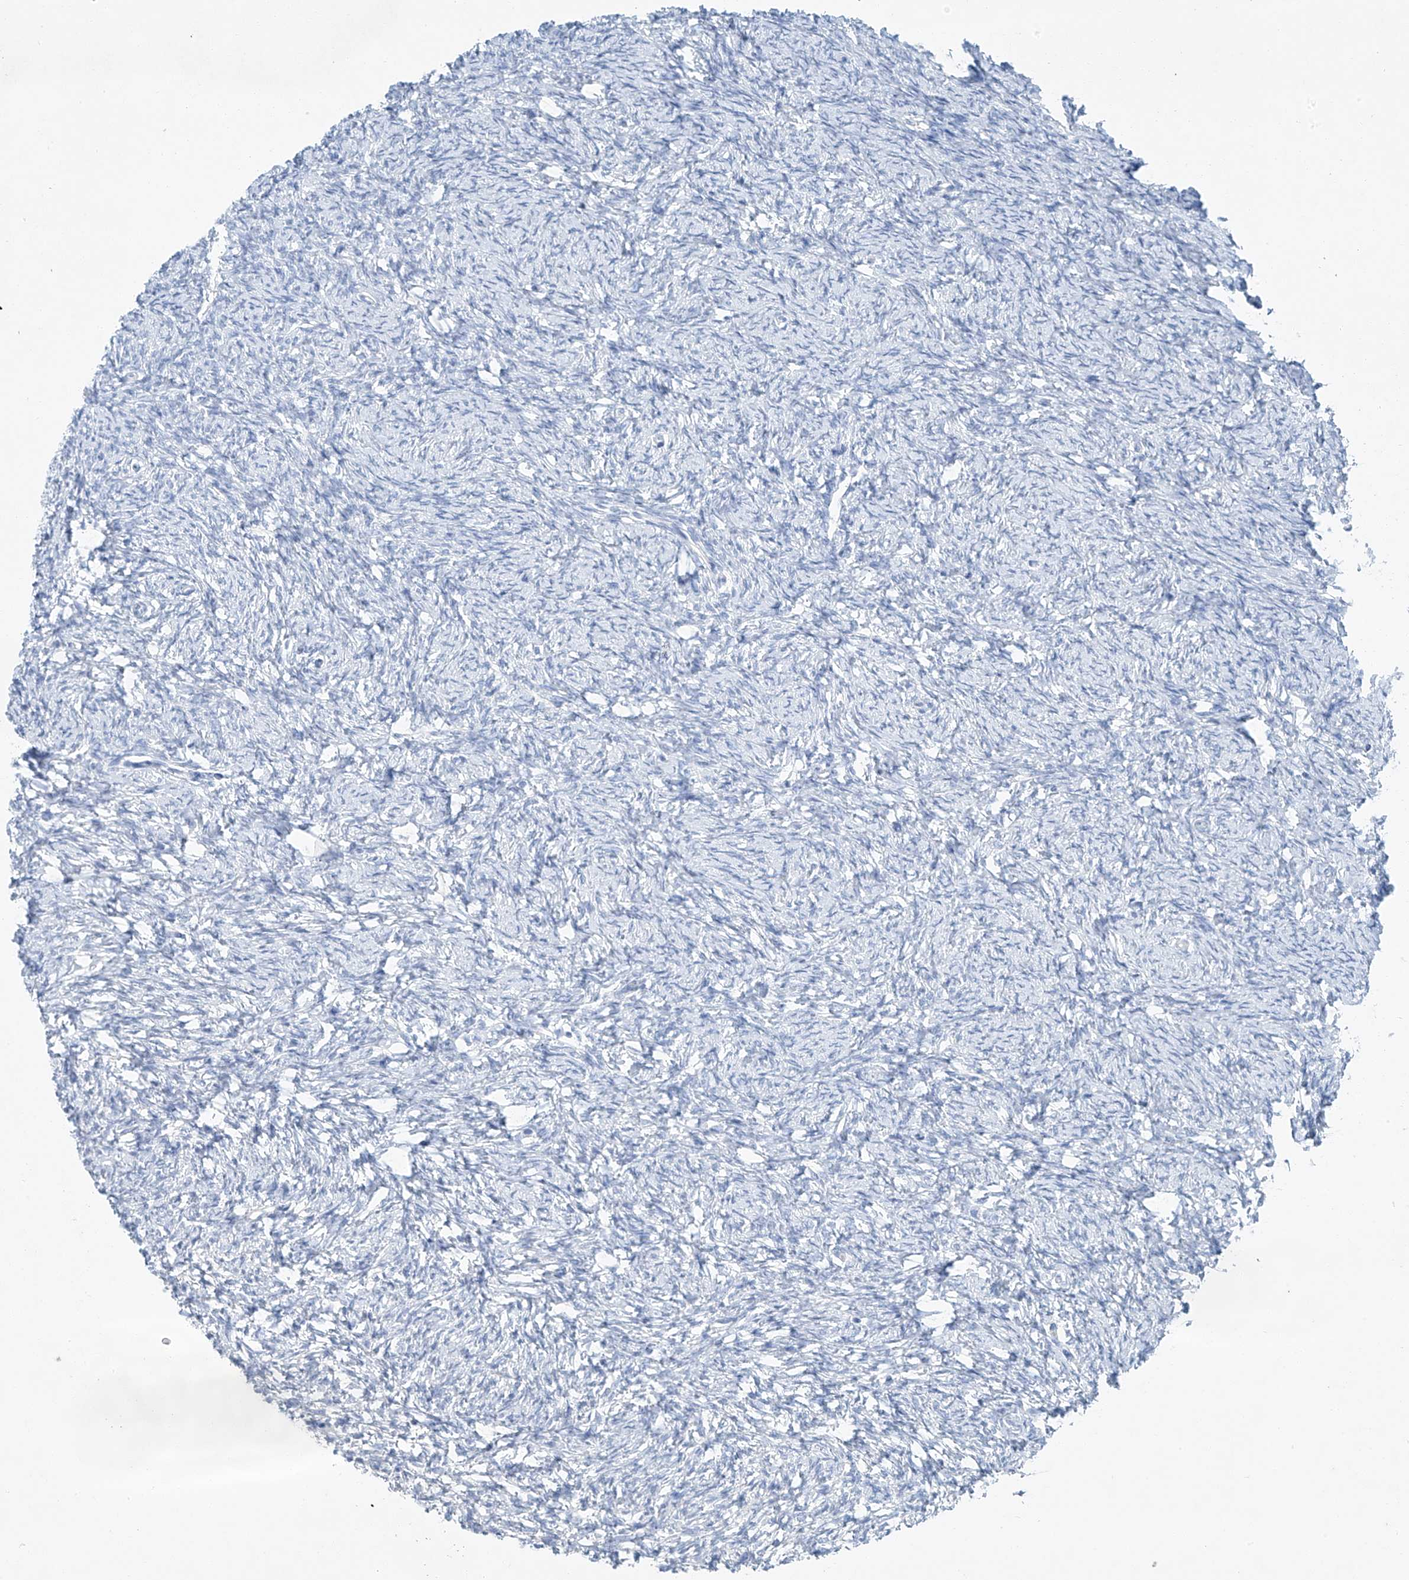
{"staining": {"intensity": "negative", "quantity": "none", "location": "none"}, "tissue": "ovary", "cell_type": "Ovarian stroma cells", "image_type": "normal", "snomed": [{"axis": "morphology", "description": "Normal tissue, NOS"}, {"axis": "morphology", "description": "Cyst, NOS"}, {"axis": "topography", "description": "Ovary"}], "caption": "High magnification brightfield microscopy of benign ovary stained with DAB (3,3'-diaminobenzidine) (brown) and counterstained with hematoxylin (blue): ovarian stroma cells show no significant expression. (Stains: DAB IHC with hematoxylin counter stain, Microscopy: brightfield microscopy at high magnification).", "gene": "C1orf87", "patient": {"sex": "female", "age": 33}}